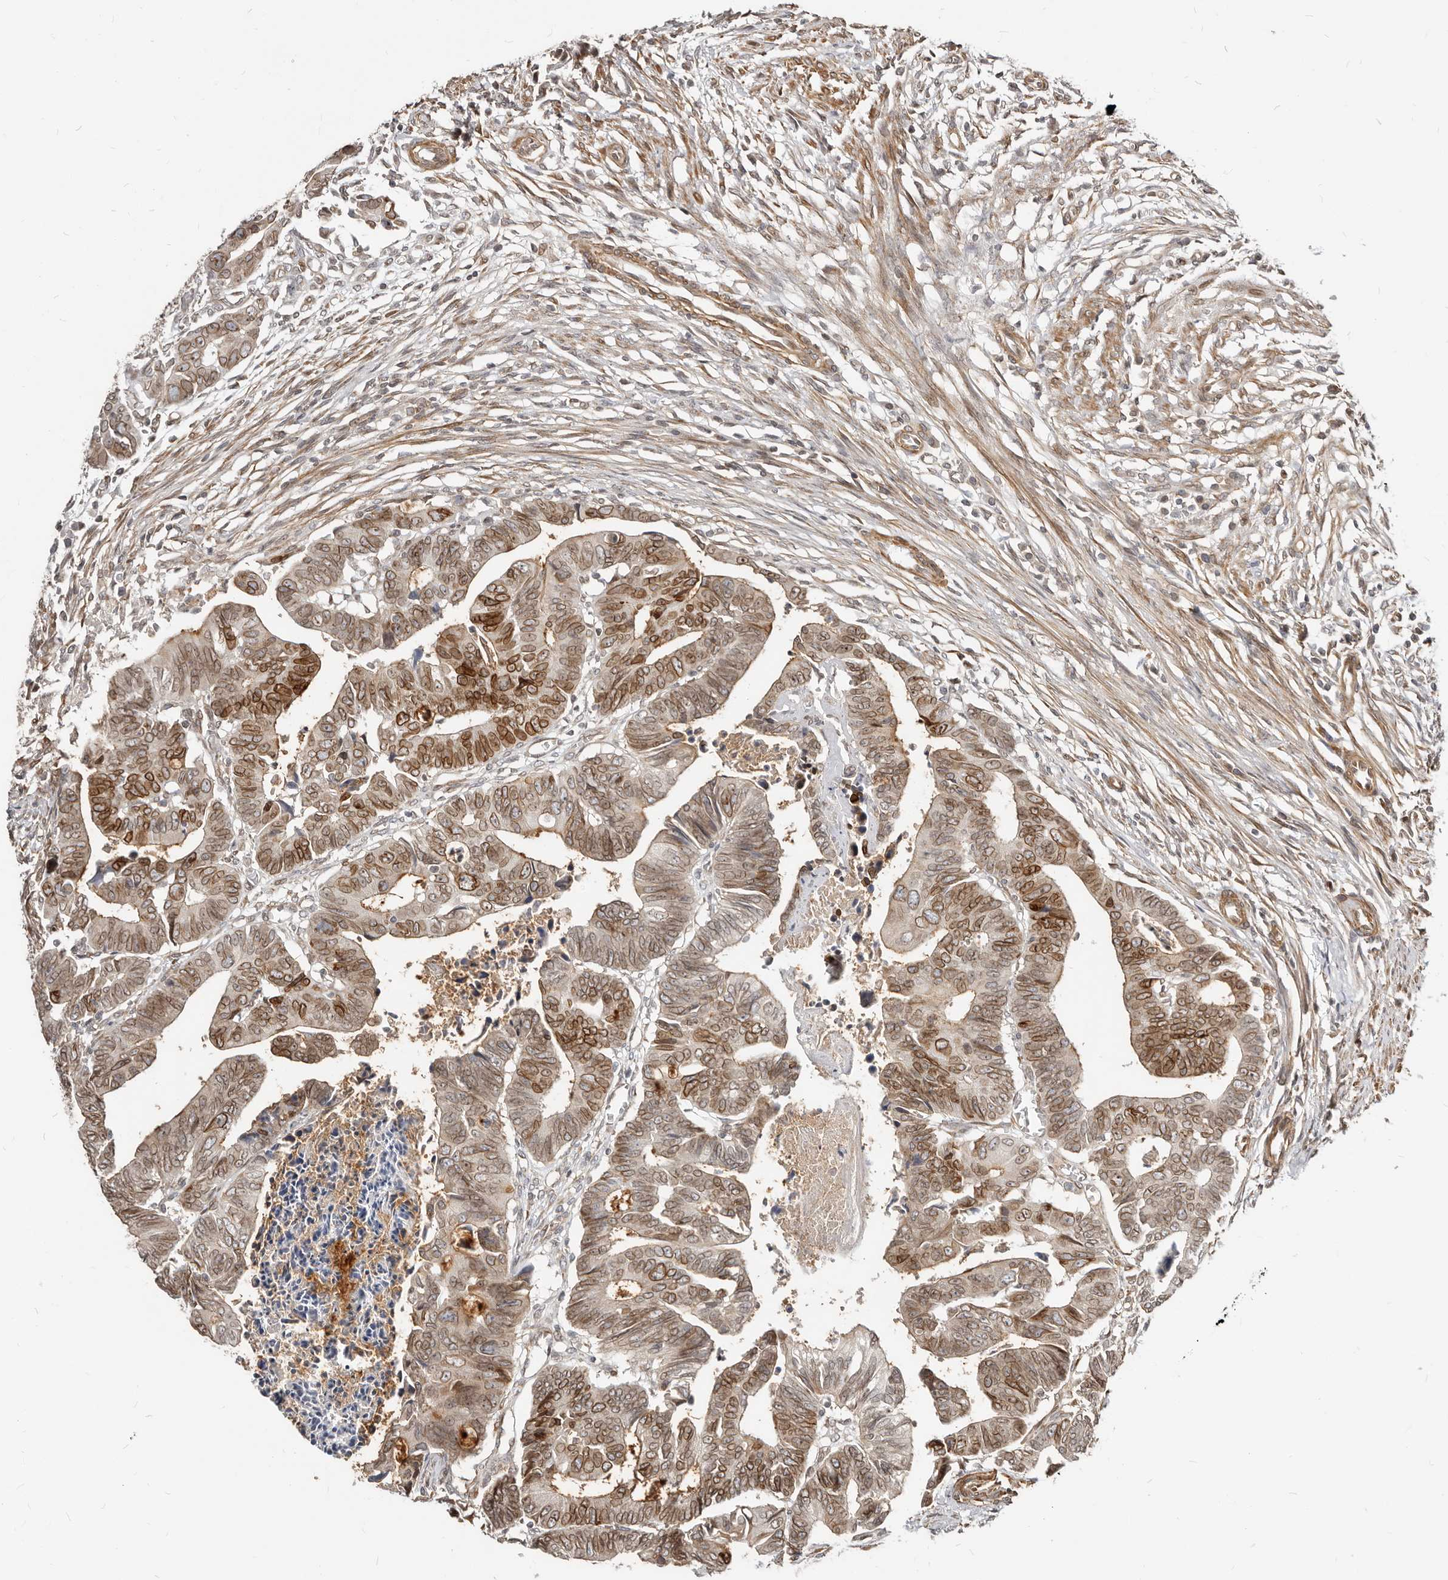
{"staining": {"intensity": "strong", "quantity": "25%-75%", "location": "cytoplasmic/membranous,nuclear"}, "tissue": "colorectal cancer", "cell_type": "Tumor cells", "image_type": "cancer", "snomed": [{"axis": "morphology", "description": "Adenocarcinoma, NOS"}, {"axis": "topography", "description": "Rectum"}], "caption": "Immunohistochemistry (IHC) image of neoplastic tissue: colorectal cancer stained using immunohistochemistry (IHC) shows high levels of strong protein expression localized specifically in the cytoplasmic/membranous and nuclear of tumor cells, appearing as a cytoplasmic/membranous and nuclear brown color.", "gene": "NUP153", "patient": {"sex": "female", "age": 65}}